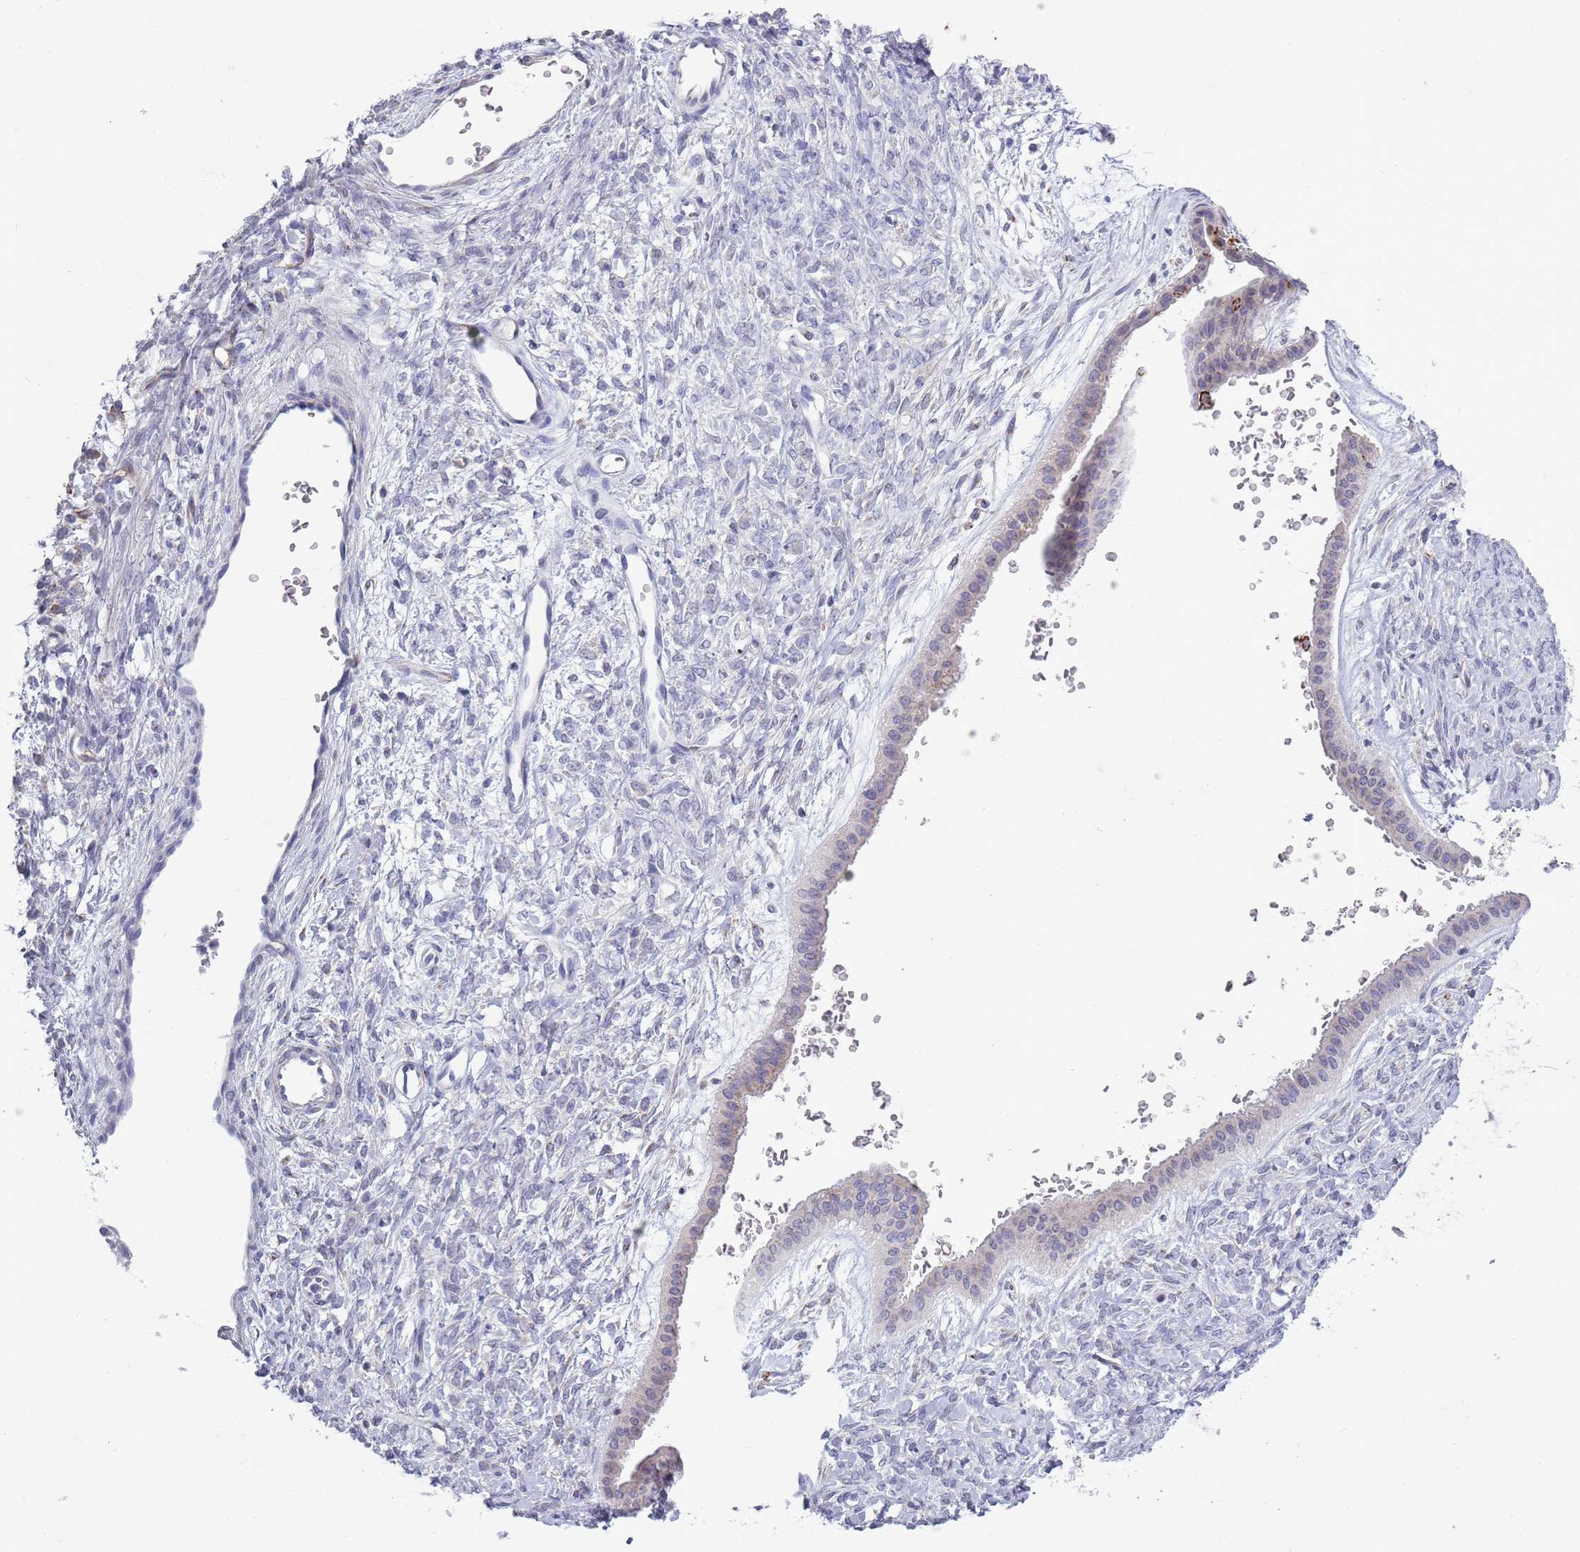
{"staining": {"intensity": "moderate", "quantity": "25%-75%", "location": "cytoplasmic/membranous"}, "tissue": "ovarian cancer", "cell_type": "Tumor cells", "image_type": "cancer", "snomed": [{"axis": "morphology", "description": "Cystadenocarcinoma, mucinous, NOS"}, {"axis": "topography", "description": "Ovary"}], "caption": "Ovarian cancer stained with DAB (3,3'-diaminobenzidine) immunohistochemistry (IHC) demonstrates medium levels of moderate cytoplasmic/membranous expression in about 25%-75% of tumor cells.", "gene": "ACSBG1", "patient": {"sex": "female", "age": 73}}